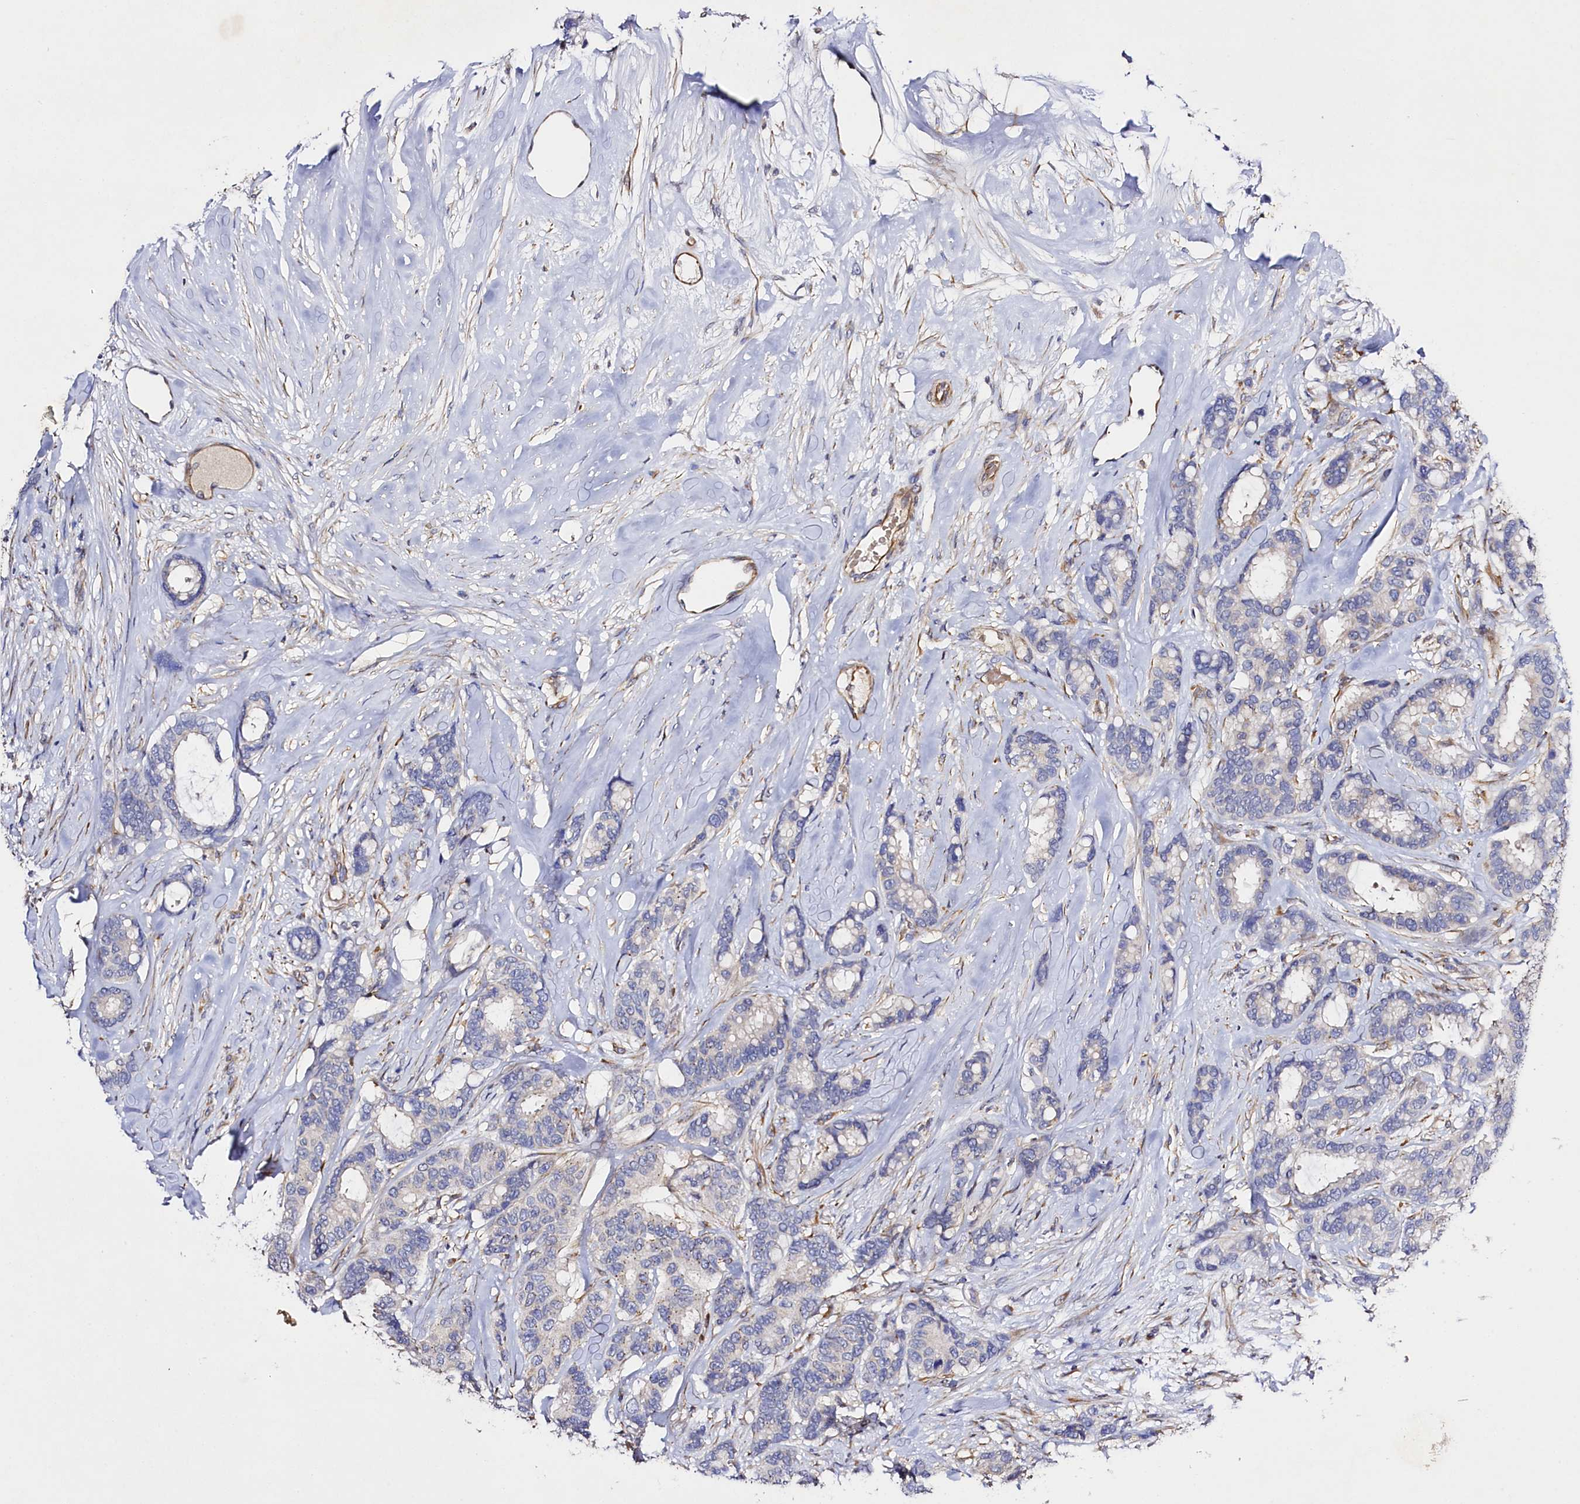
{"staining": {"intensity": "negative", "quantity": "none", "location": "none"}, "tissue": "breast cancer", "cell_type": "Tumor cells", "image_type": "cancer", "snomed": [{"axis": "morphology", "description": "Duct carcinoma"}, {"axis": "topography", "description": "Breast"}], "caption": "Immunohistochemical staining of human breast invasive ductal carcinoma shows no significant staining in tumor cells. The staining was performed using DAB to visualize the protein expression in brown, while the nuclei were stained in blue with hematoxylin (Magnification: 20x).", "gene": "SLC7A1", "patient": {"sex": "female", "age": 87}}